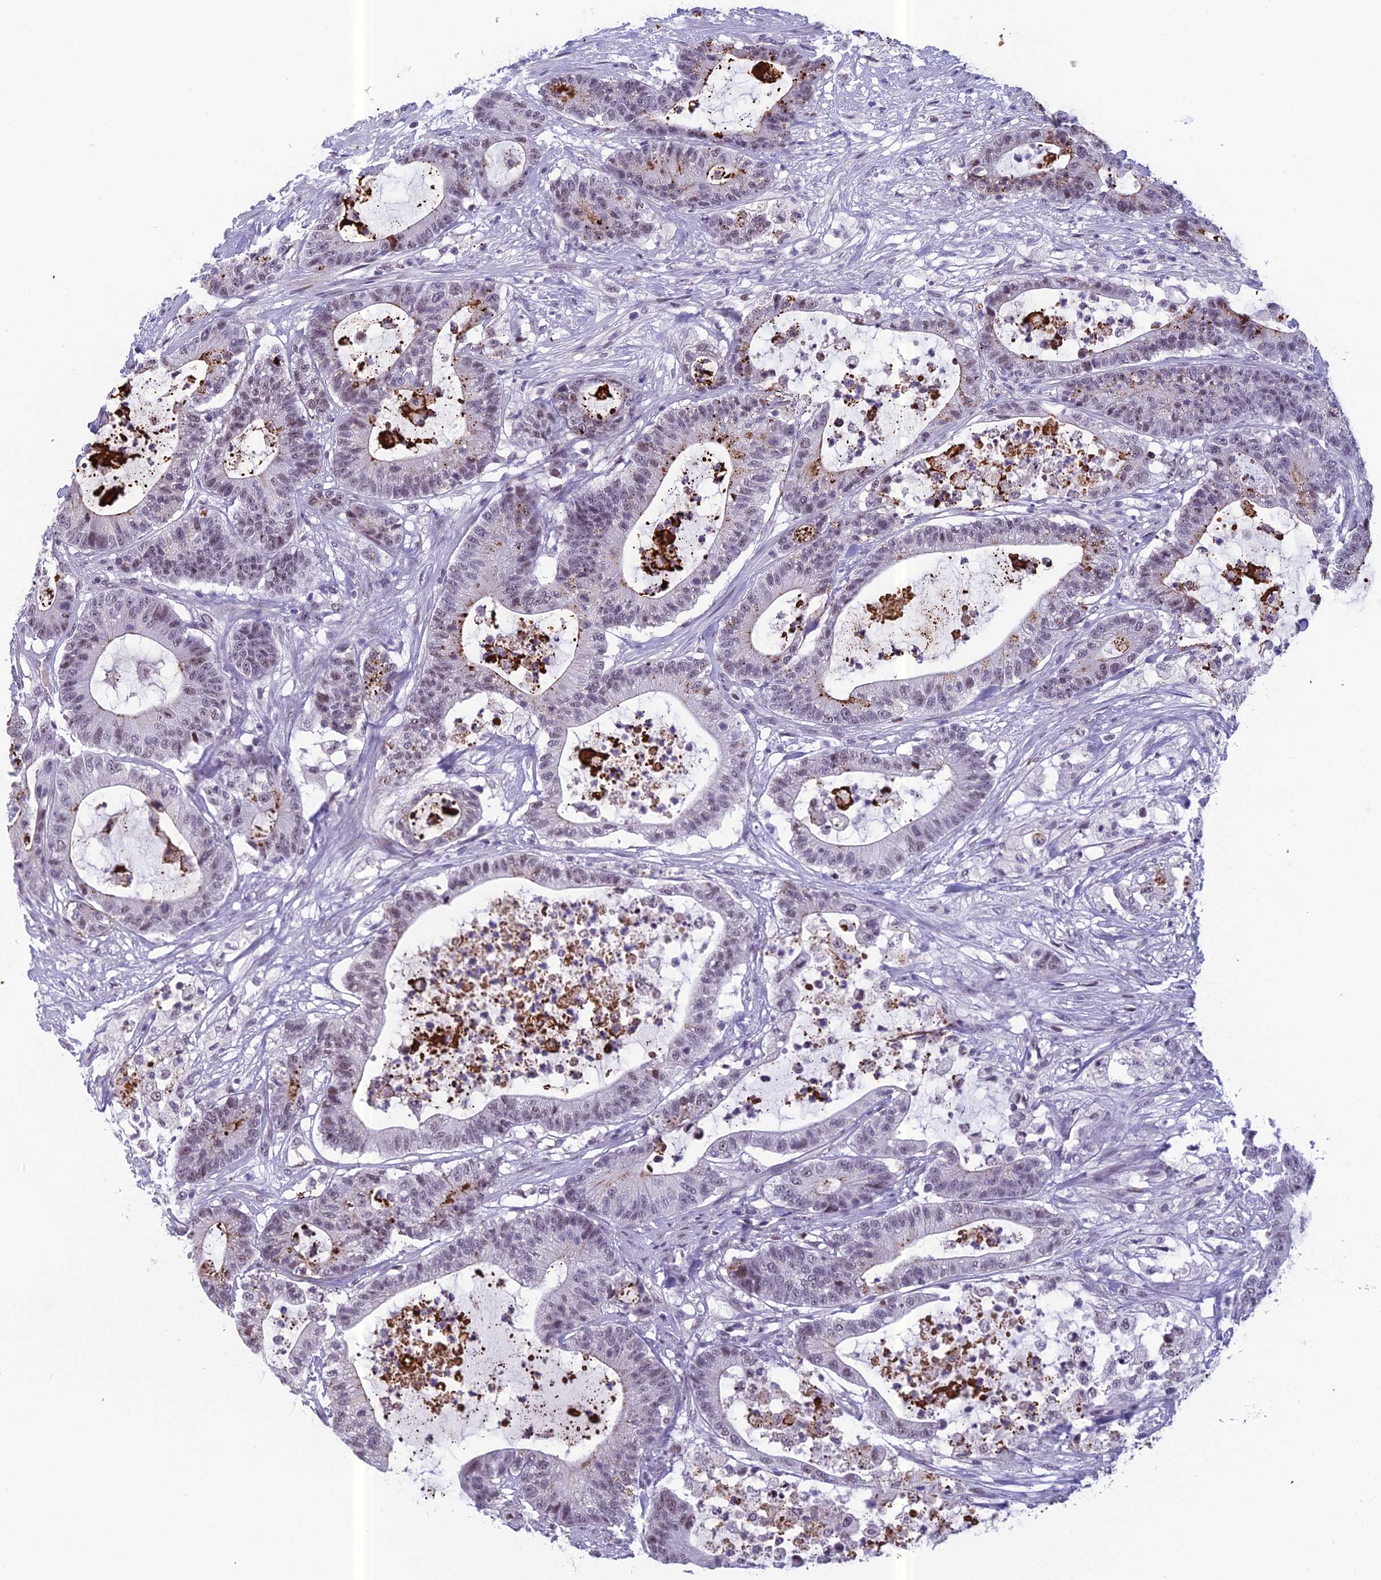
{"staining": {"intensity": "moderate", "quantity": "<25%", "location": "cytoplasmic/membranous,nuclear"}, "tissue": "colorectal cancer", "cell_type": "Tumor cells", "image_type": "cancer", "snomed": [{"axis": "morphology", "description": "Adenocarcinoma, NOS"}, {"axis": "topography", "description": "Colon"}], "caption": "Colorectal cancer stained with immunohistochemistry displays moderate cytoplasmic/membranous and nuclear staining in about <25% of tumor cells. (IHC, brightfield microscopy, high magnification).", "gene": "RGS17", "patient": {"sex": "female", "age": 84}}